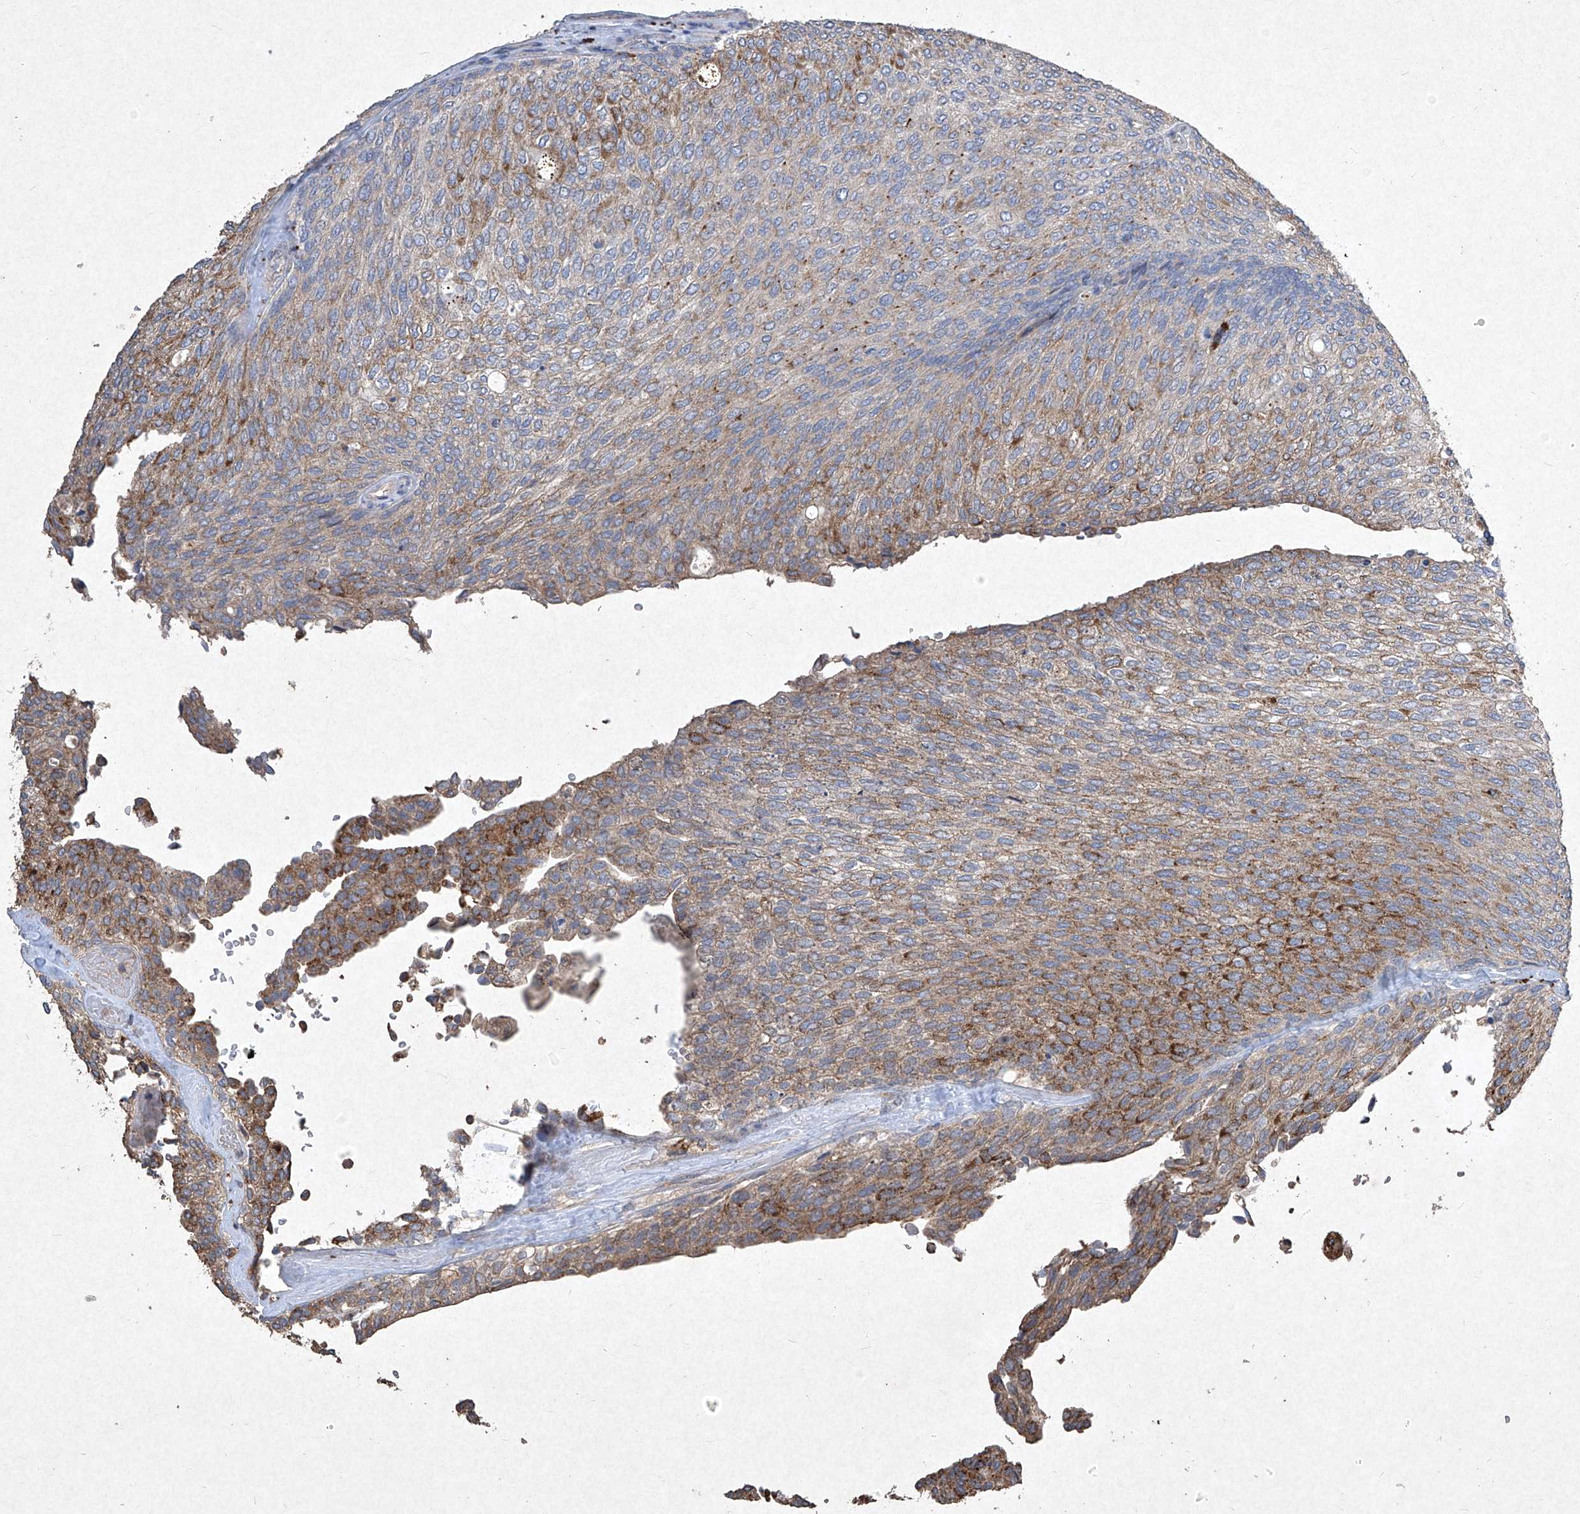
{"staining": {"intensity": "moderate", "quantity": "25%-75%", "location": "cytoplasmic/membranous"}, "tissue": "urothelial cancer", "cell_type": "Tumor cells", "image_type": "cancer", "snomed": [{"axis": "morphology", "description": "Urothelial carcinoma, Low grade"}, {"axis": "topography", "description": "Urinary bladder"}], "caption": "This image exhibits urothelial cancer stained with immunohistochemistry (IHC) to label a protein in brown. The cytoplasmic/membranous of tumor cells show moderate positivity for the protein. Nuclei are counter-stained blue.", "gene": "MED16", "patient": {"sex": "female", "age": 79}}